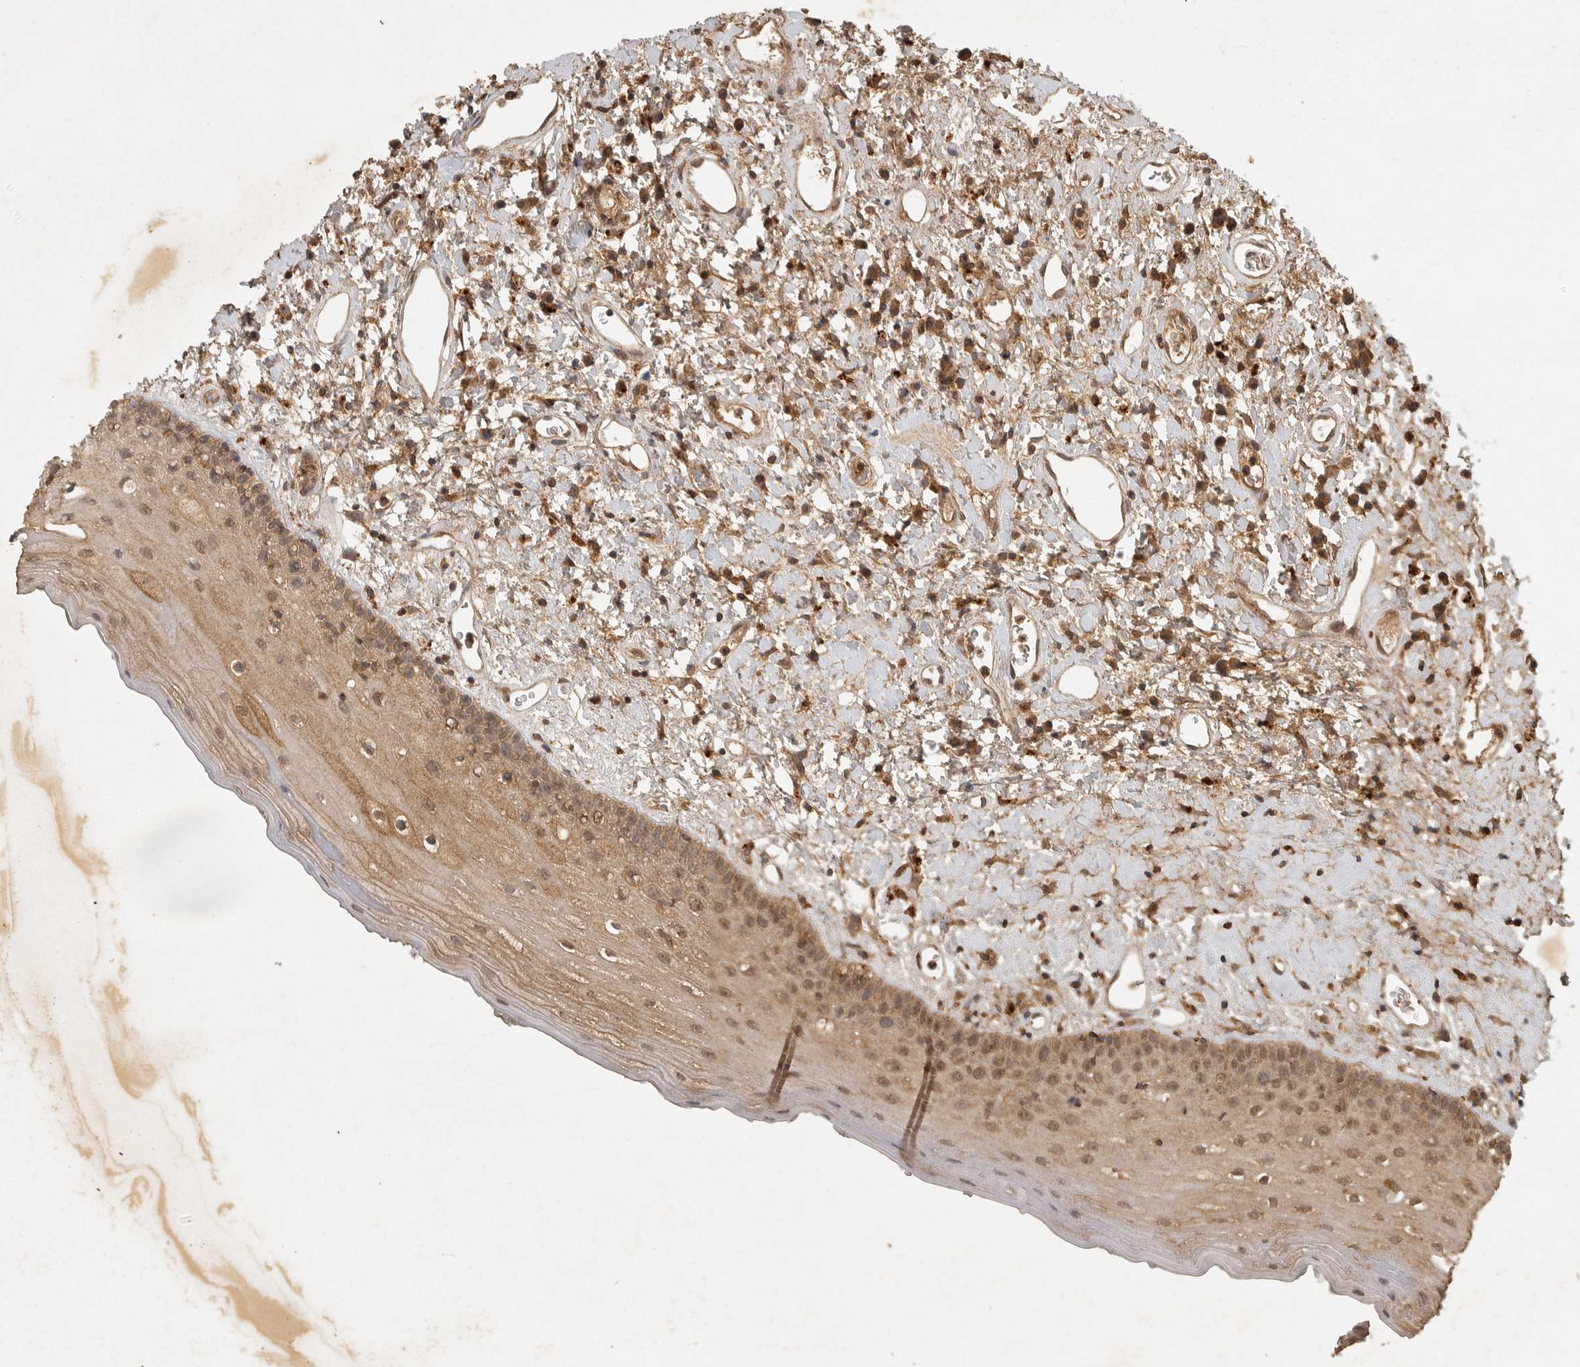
{"staining": {"intensity": "moderate", "quantity": ">75%", "location": "cytoplasmic/membranous"}, "tissue": "oral mucosa", "cell_type": "Squamous epithelial cells", "image_type": "normal", "snomed": [{"axis": "morphology", "description": "Normal tissue, NOS"}, {"axis": "topography", "description": "Oral tissue"}], "caption": "Normal oral mucosa displays moderate cytoplasmic/membranous expression in approximately >75% of squamous epithelial cells.", "gene": "ICOSLG", "patient": {"sex": "female", "age": 76}}